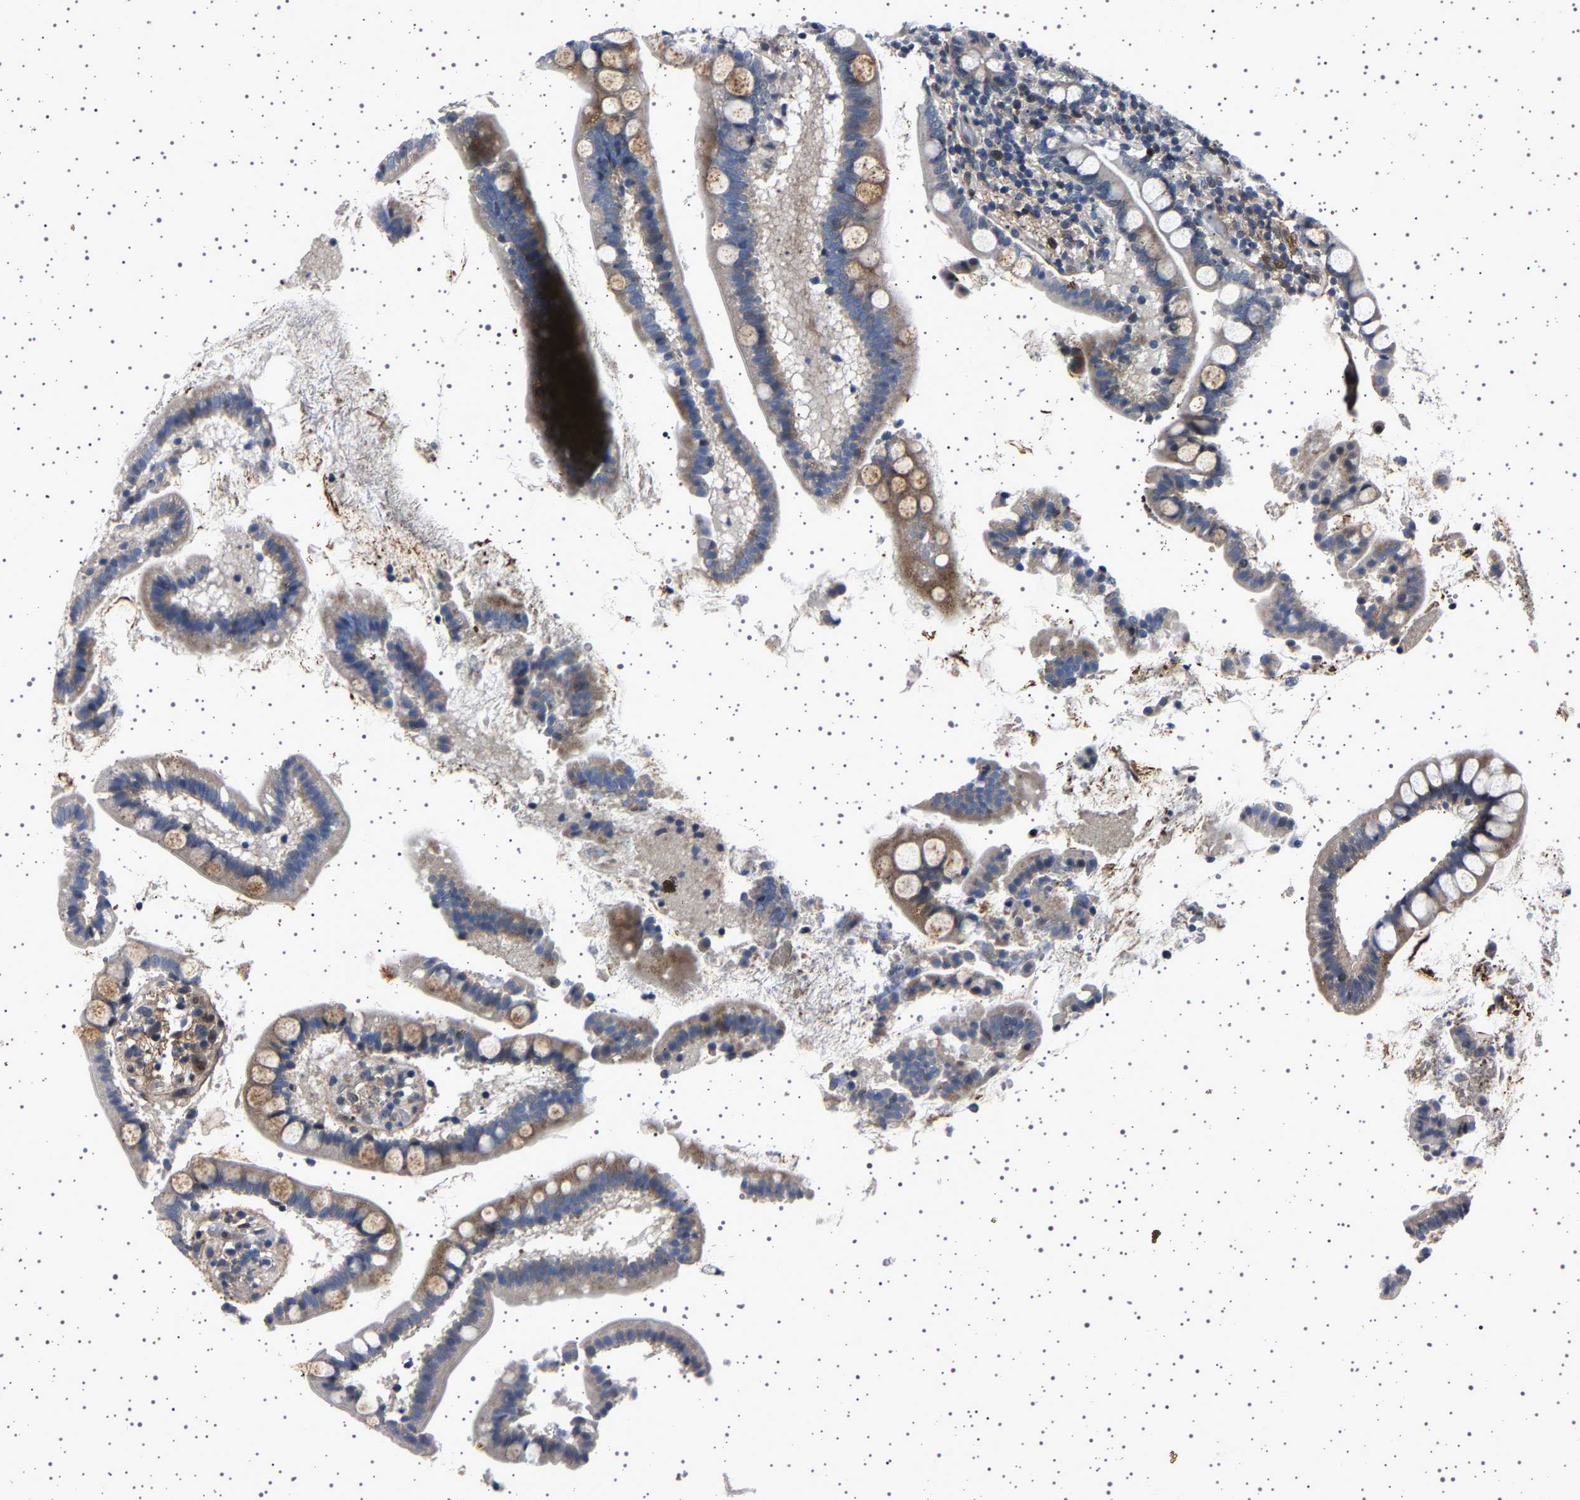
{"staining": {"intensity": "moderate", "quantity": "<25%", "location": "cytoplasmic/membranous"}, "tissue": "small intestine", "cell_type": "Glandular cells", "image_type": "normal", "snomed": [{"axis": "morphology", "description": "Normal tissue, NOS"}, {"axis": "topography", "description": "Small intestine"}], "caption": "Protein positivity by IHC exhibits moderate cytoplasmic/membranous positivity in approximately <25% of glandular cells in normal small intestine.", "gene": "PAK5", "patient": {"sex": "female", "age": 84}}